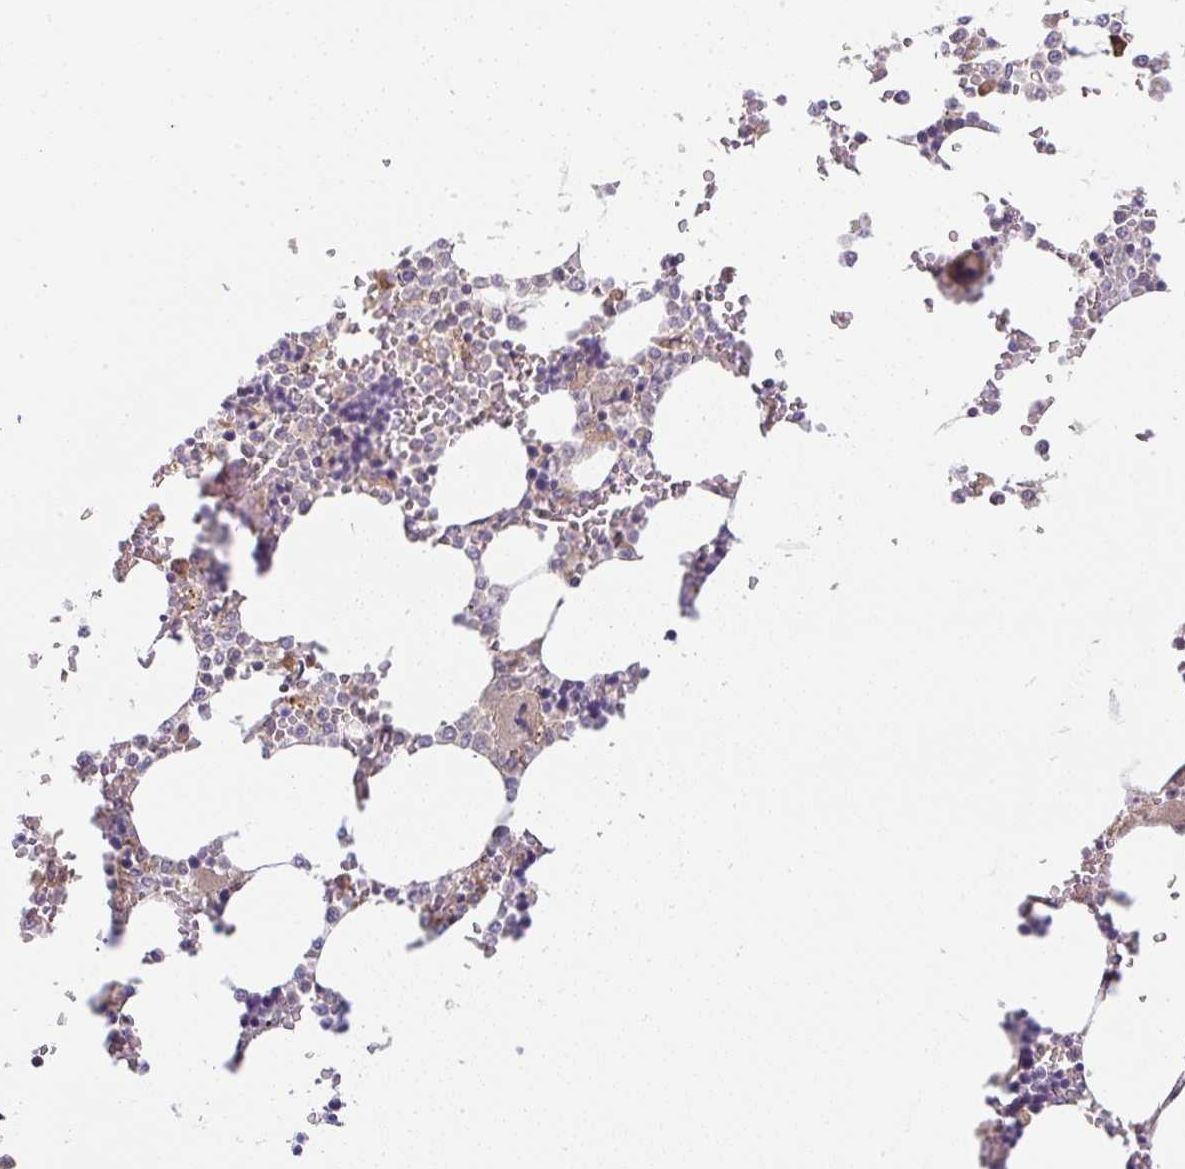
{"staining": {"intensity": "moderate", "quantity": "<25%", "location": "cytoplasmic/membranous"}, "tissue": "bone marrow", "cell_type": "Hematopoietic cells", "image_type": "normal", "snomed": [{"axis": "morphology", "description": "Normal tissue, NOS"}, {"axis": "topography", "description": "Bone marrow"}], "caption": "Immunohistochemistry (IHC) of normal human bone marrow shows low levels of moderate cytoplasmic/membranous staining in about <25% of hematopoietic cells.", "gene": "MOB1A", "patient": {"sex": "male", "age": 64}}